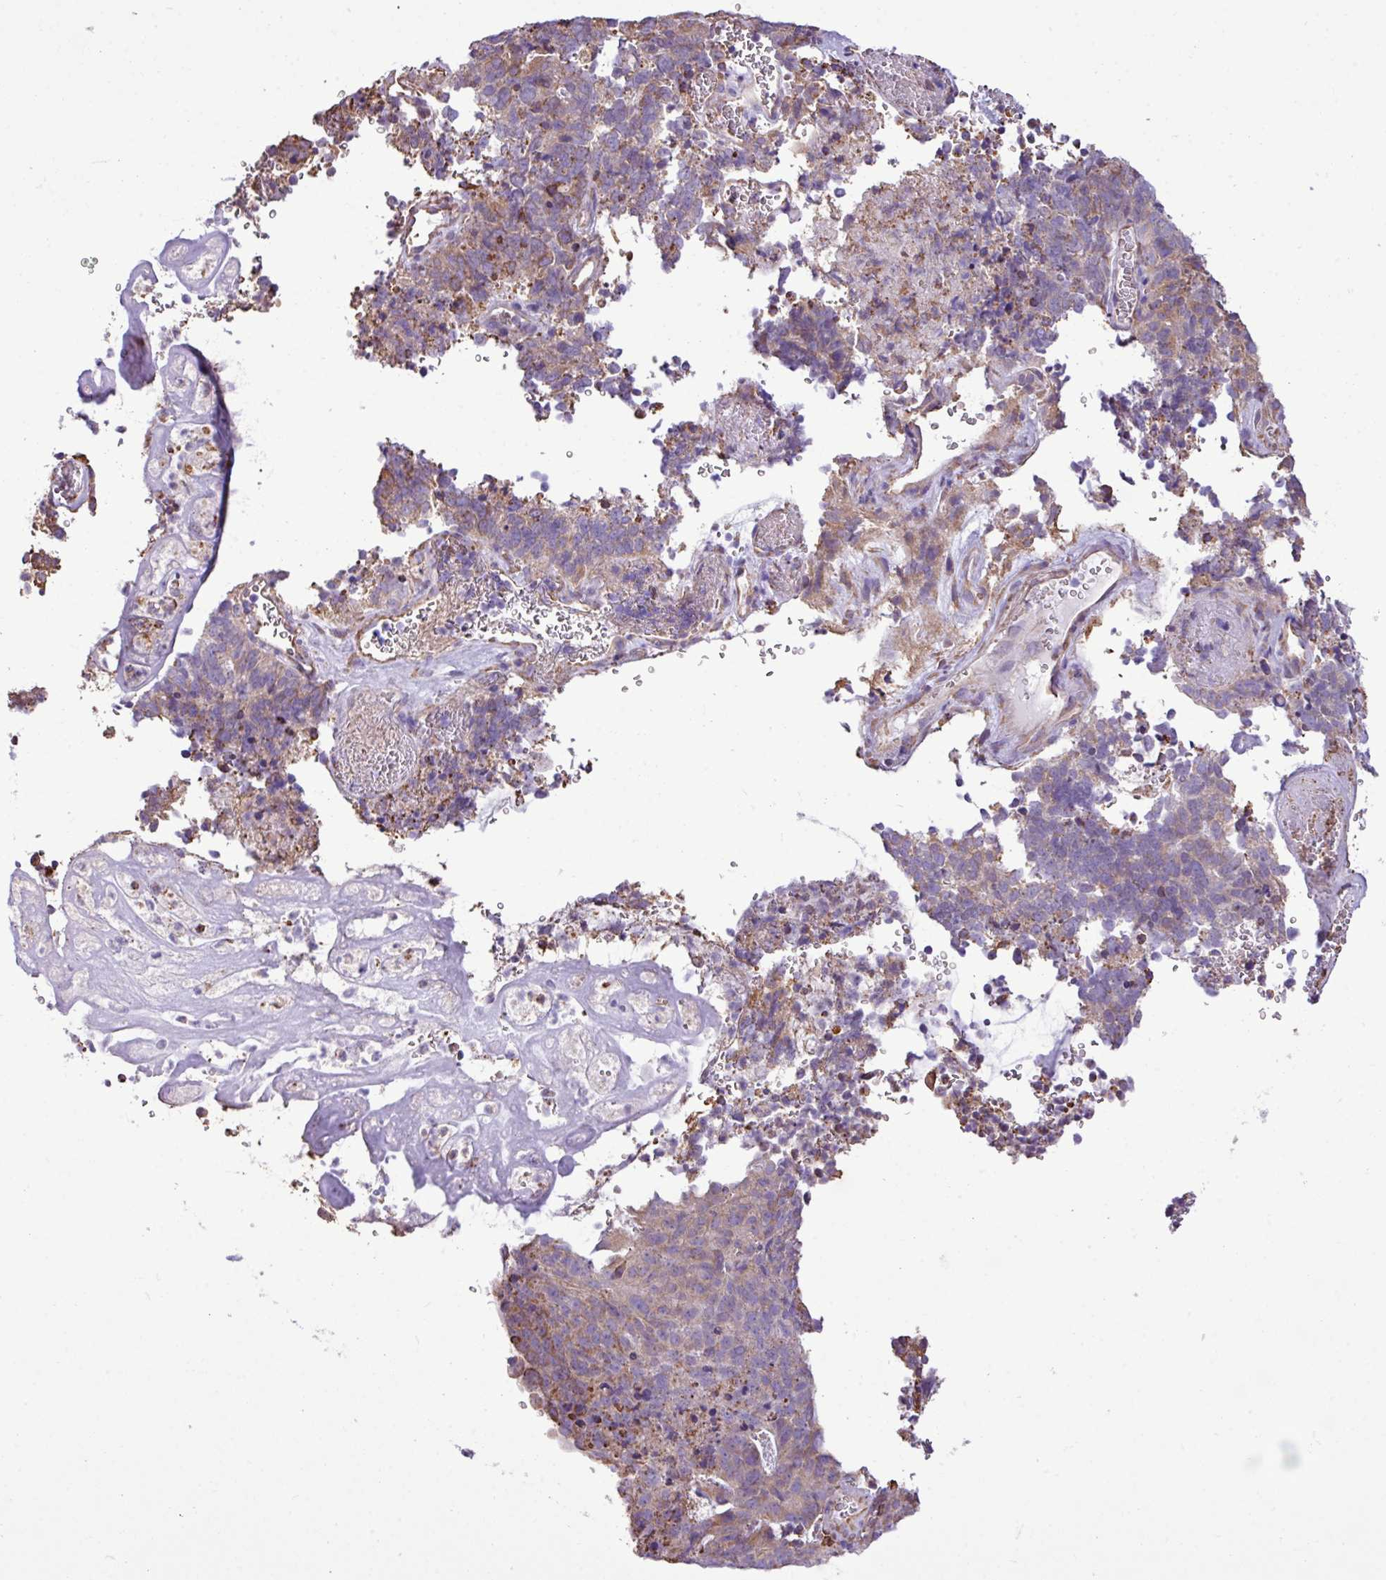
{"staining": {"intensity": "weak", "quantity": "25%-75%", "location": "cytoplasmic/membranous"}, "tissue": "cervical cancer", "cell_type": "Tumor cells", "image_type": "cancer", "snomed": [{"axis": "morphology", "description": "Adenocarcinoma, NOS"}, {"axis": "topography", "description": "Cervix"}], "caption": "High-magnification brightfield microscopy of adenocarcinoma (cervical) stained with DAB (3,3'-diaminobenzidine) (brown) and counterstained with hematoxylin (blue). tumor cells exhibit weak cytoplasmic/membranous staining is appreciated in approximately25%-75% of cells. The staining is performed using DAB (3,3'-diaminobenzidine) brown chromogen to label protein expression. The nuclei are counter-stained blue using hematoxylin.", "gene": "ZSCAN5A", "patient": {"sex": "female", "age": 38}}